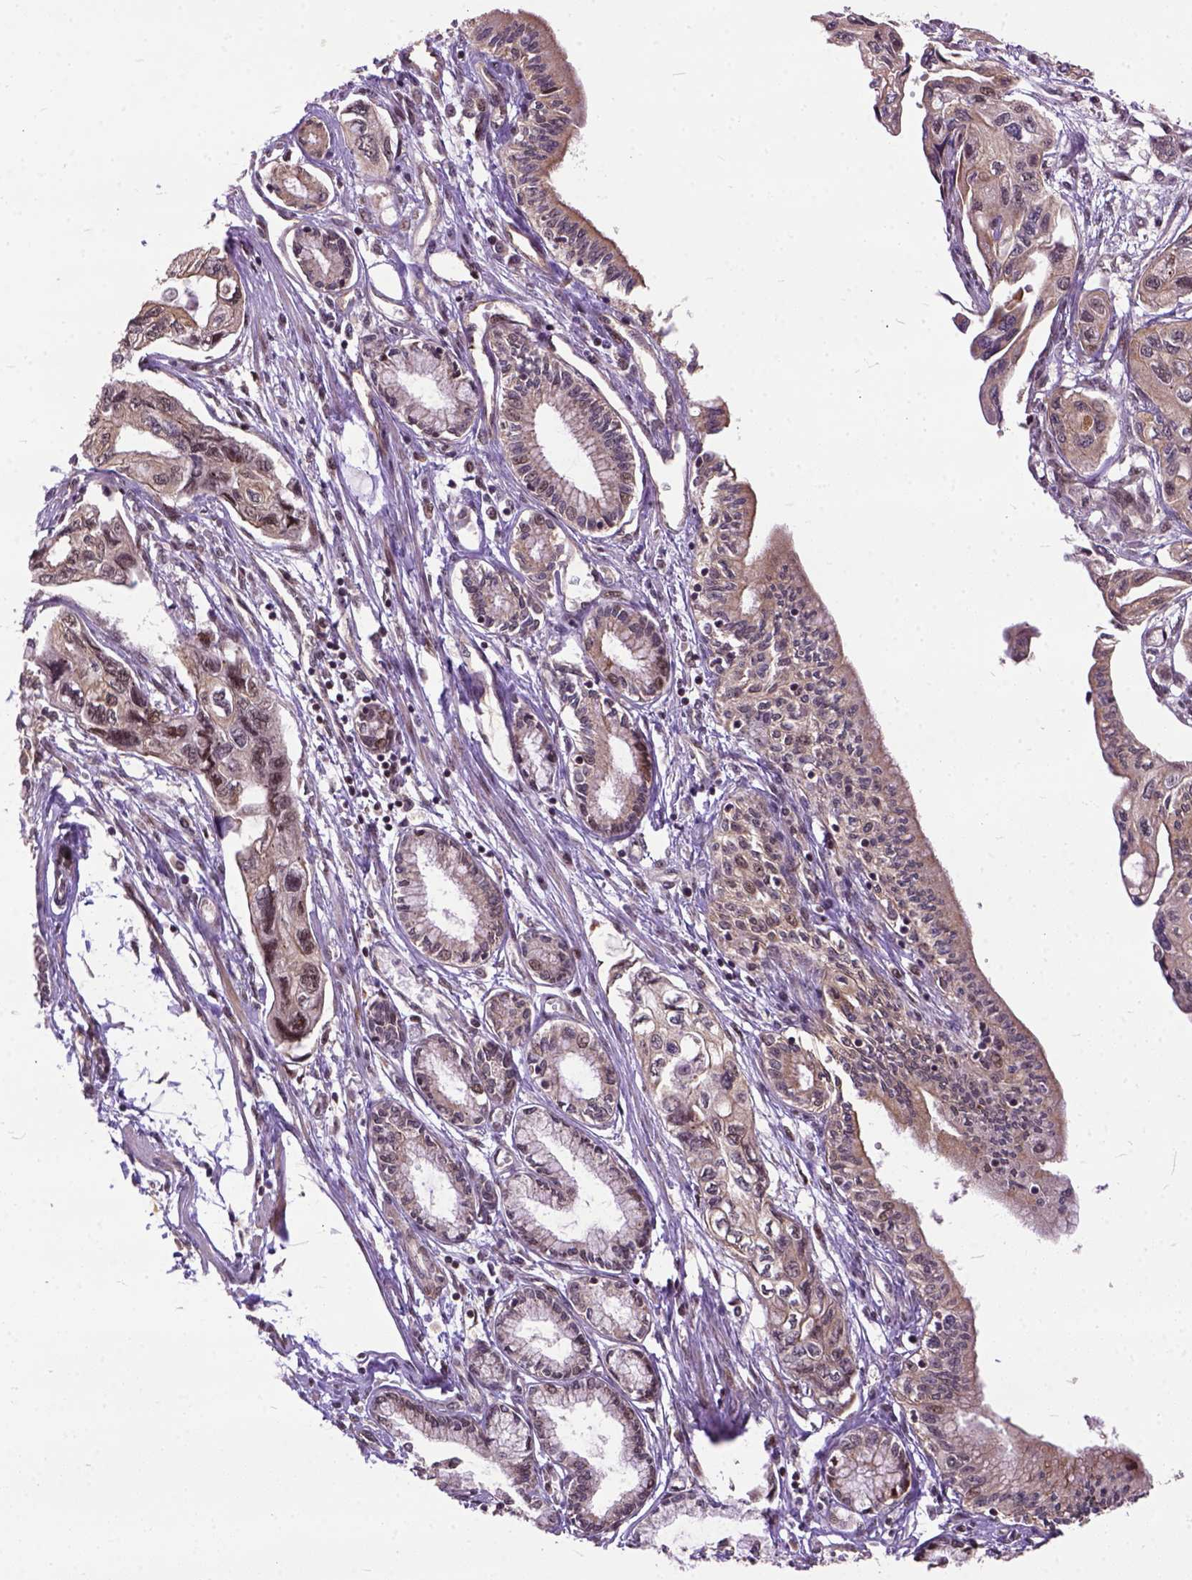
{"staining": {"intensity": "weak", "quantity": "<25%", "location": "nuclear"}, "tissue": "pancreatic cancer", "cell_type": "Tumor cells", "image_type": "cancer", "snomed": [{"axis": "morphology", "description": "Adenocarcinoma, NOS"}, {"axis": "topography", "description": "Pancreas"}], "caption": "The histopathology image shows no significant staining in tumor cells of pancreatic cancer.", "gene": "ZNF630", "patient": {"sex": "female", "age": 76}}